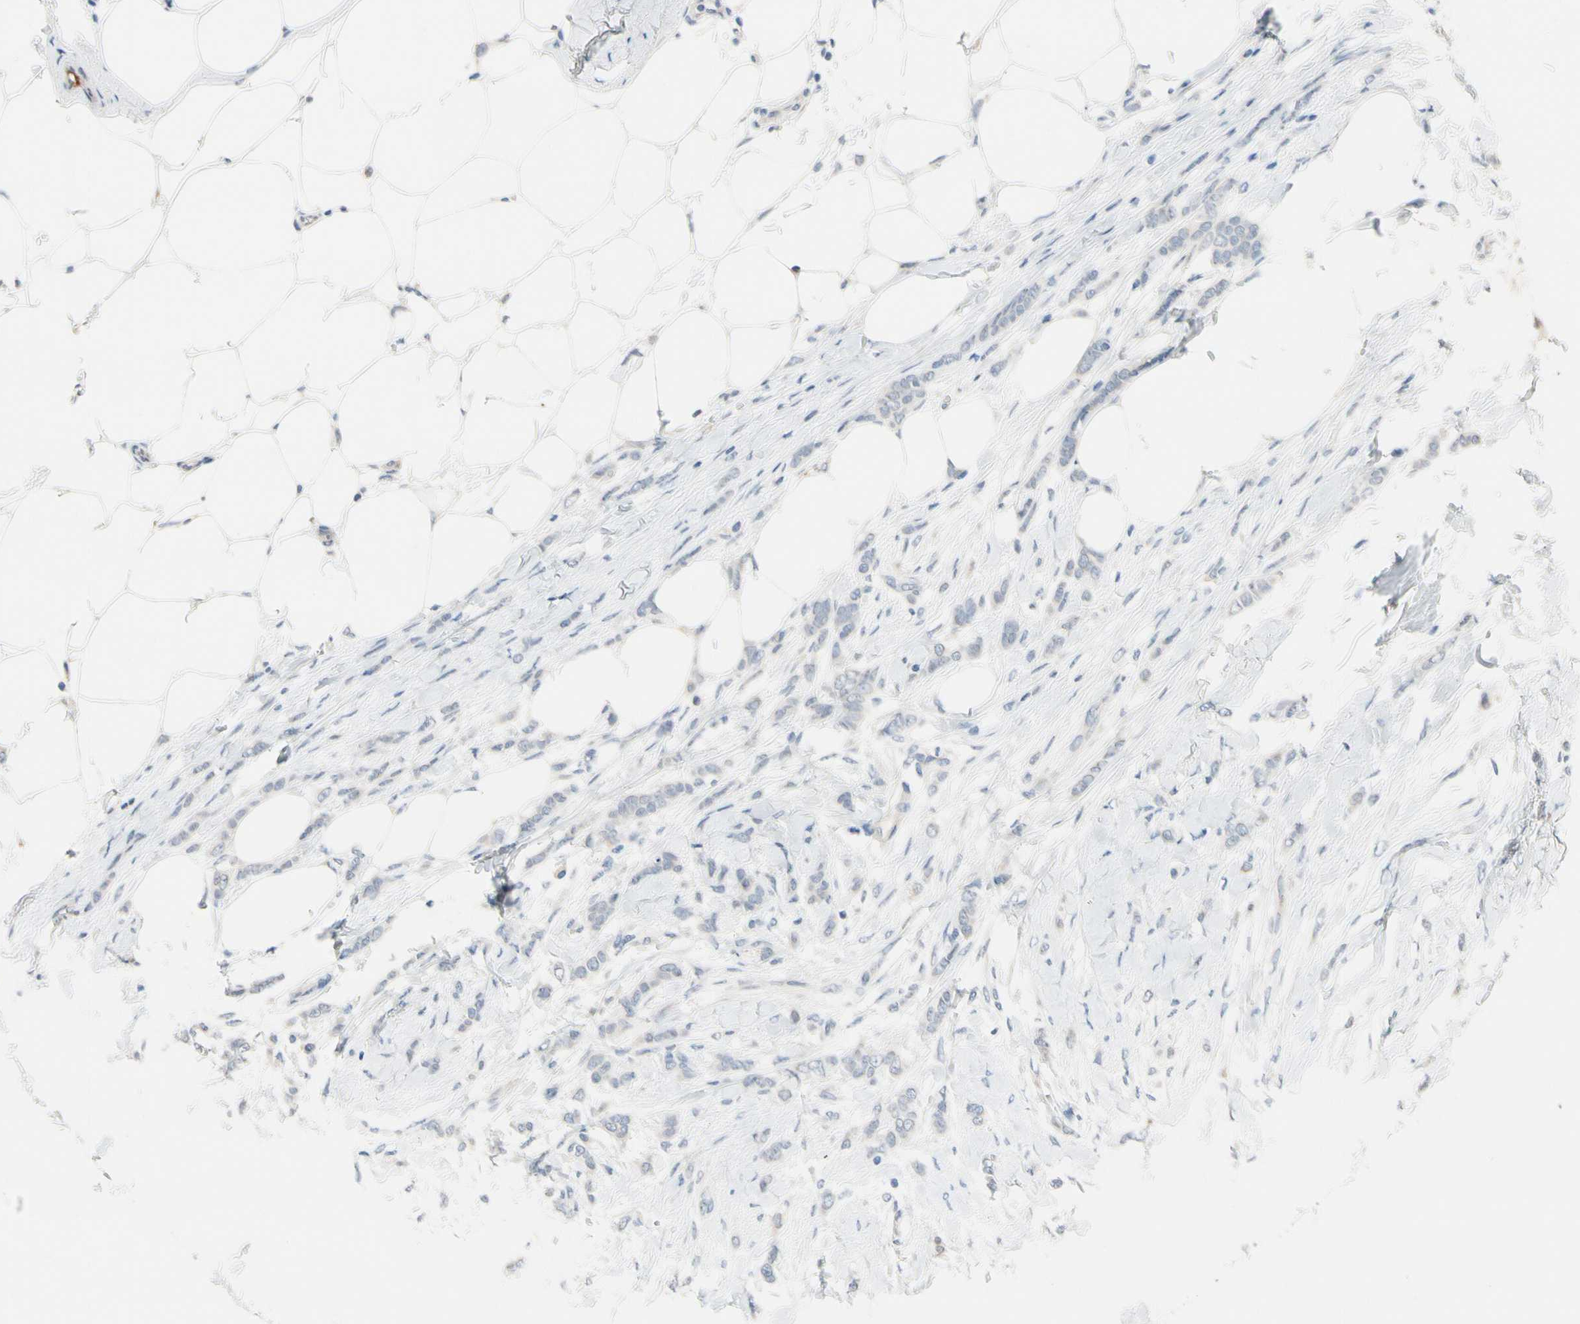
{"staining": {"intensity": "negative", "quantity": "none", "location": "none"}, "tissue": "breast cancer", "cell_type": "Tumor cells", "image_type": "cancer", "snomed": [{"axis": "morphology", "description": "Lobular carcinoma, in situ"}, {"axis": "morphology", "description": "Lobular carcinoma"}, {"axis": "topography", "description": "Breast"}], "caption": "A high-resolution micrograph shows IHC staining of breast cancer (lobular carcinoma), which demonstrates no significant staining in tumor cells.", "gene": "CNDP1", "patient": {"sex": "female", "age": 41}}